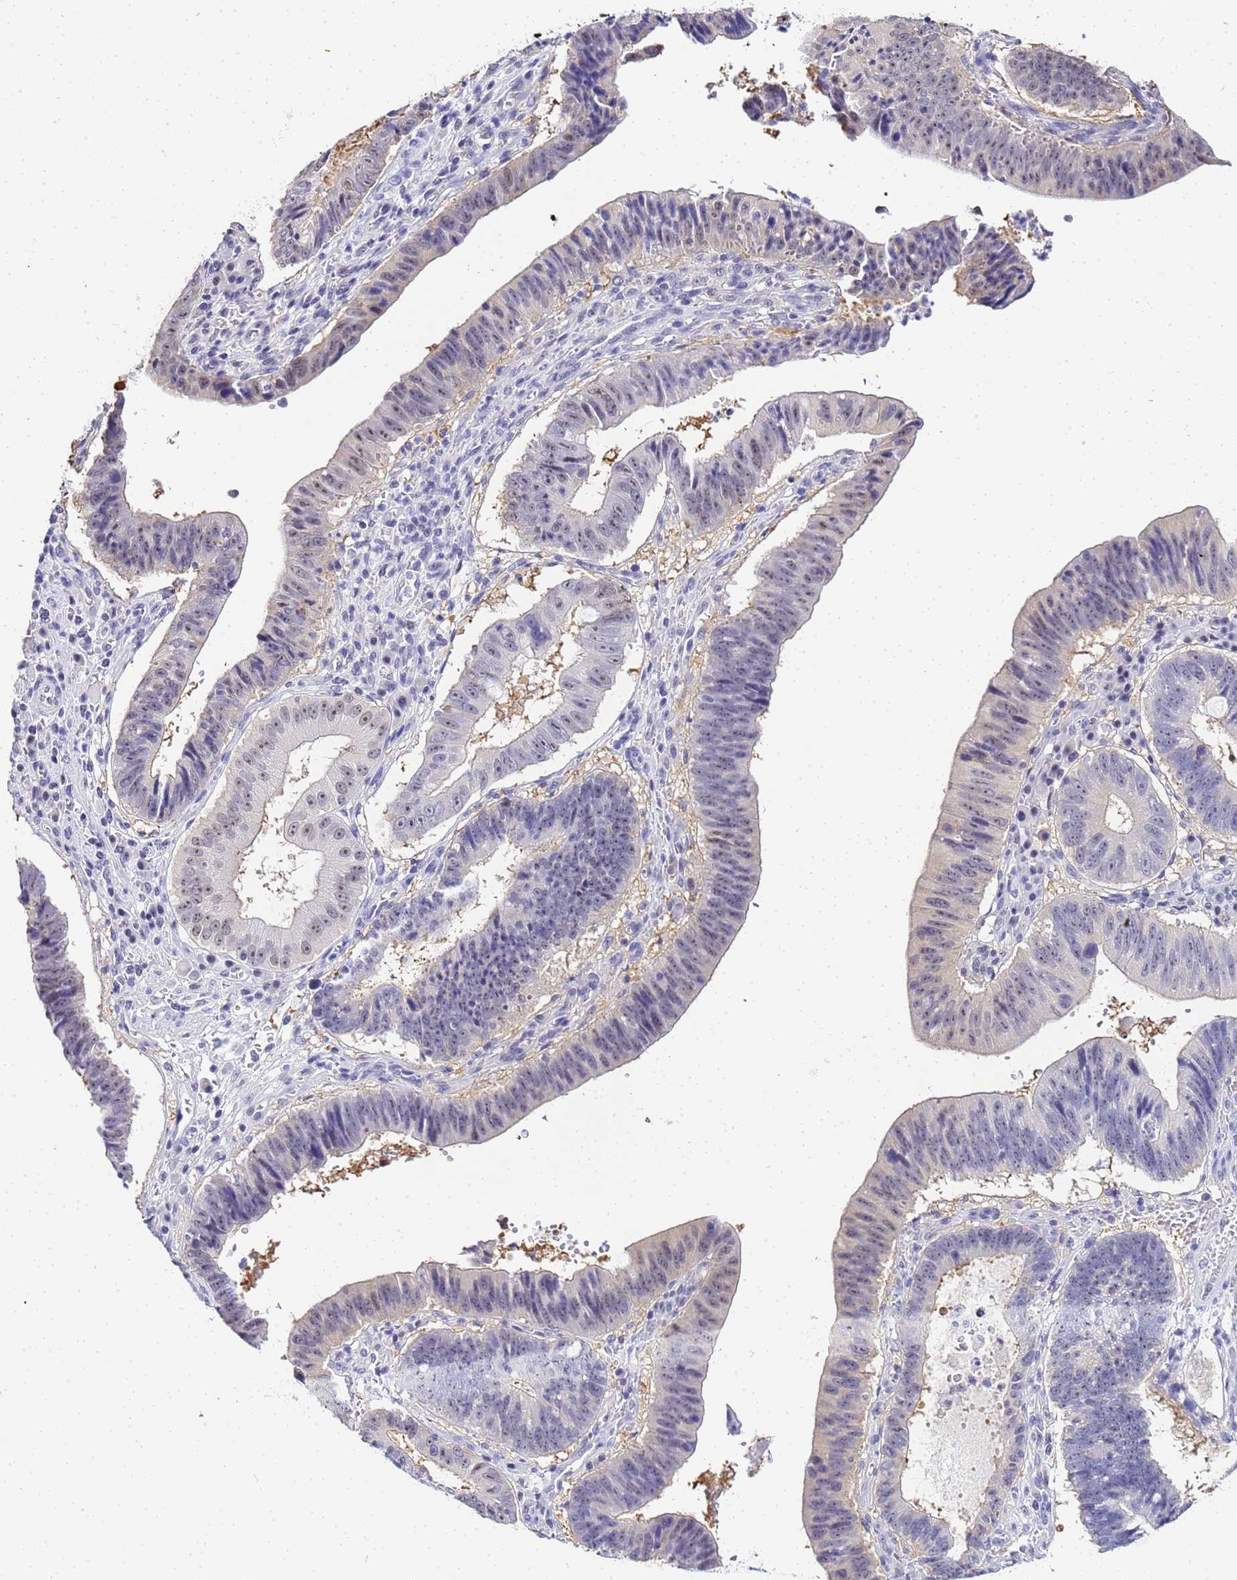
{"staining": {"intensity": "weak", "quantity": "<25%", "location": "nuclear"}, "tissue": "stomach cancer", "cell_type": "Tumor cells", "image_type": "cancer", "snomed": [{"axis": "morphology", "description": "Adenocarcinoma, NOS"}, {"axis": "topography", "description": "Stomach"}], "caption": "Immunohistochemistry of human stomach cancer (adenocarcinoma) reveals no expression in tumor cells.", "gene": "ACTL6B", "patient": {"sex": "male", "age": 59}}